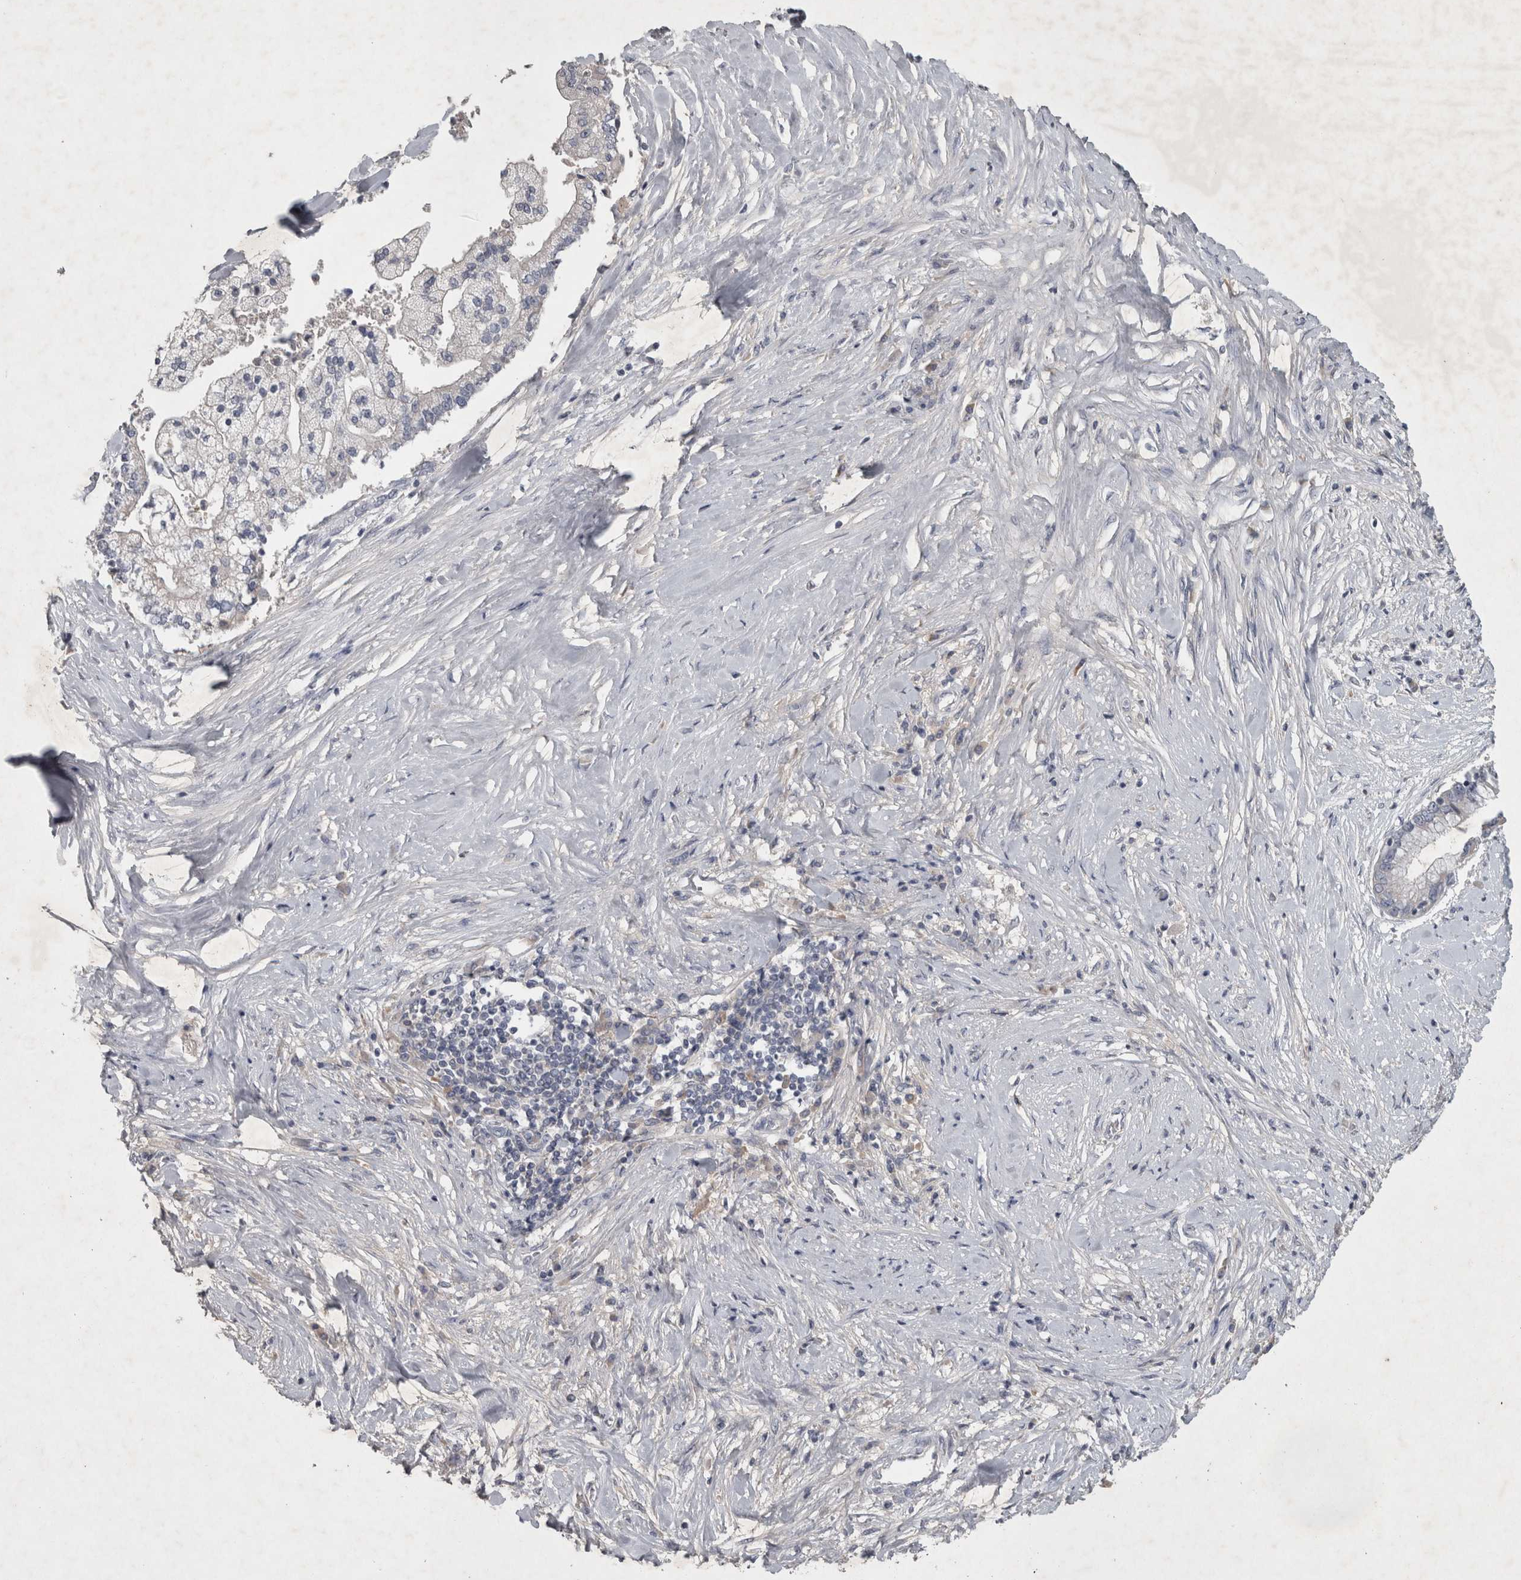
{"staining": {"intensity": "negative", "quantity": "none", "location": "none"}, "tissue": "liver cancer", "cell_type": "Tumor cells", "image_type": "cancer", "snomed": [{"axis": "morphology", "description": "Cholangiocarcinoma"}, {"axis": "topography", "description": "Liver"}], "caption": "This image is of liver cancer stained with immunohistochemistry (IHC) to label a protein in brown with the nuclei are counter-stained blue. There is no positivity in tumor cells. Brightfield microscopy of IHC stained with DAB (3,3'-diaminobenzidine) (brown) and hematoxylin (blue), captured at high magnification.", "gene": "ENPP7", "patient": {"sex": "male", "age": 50}}